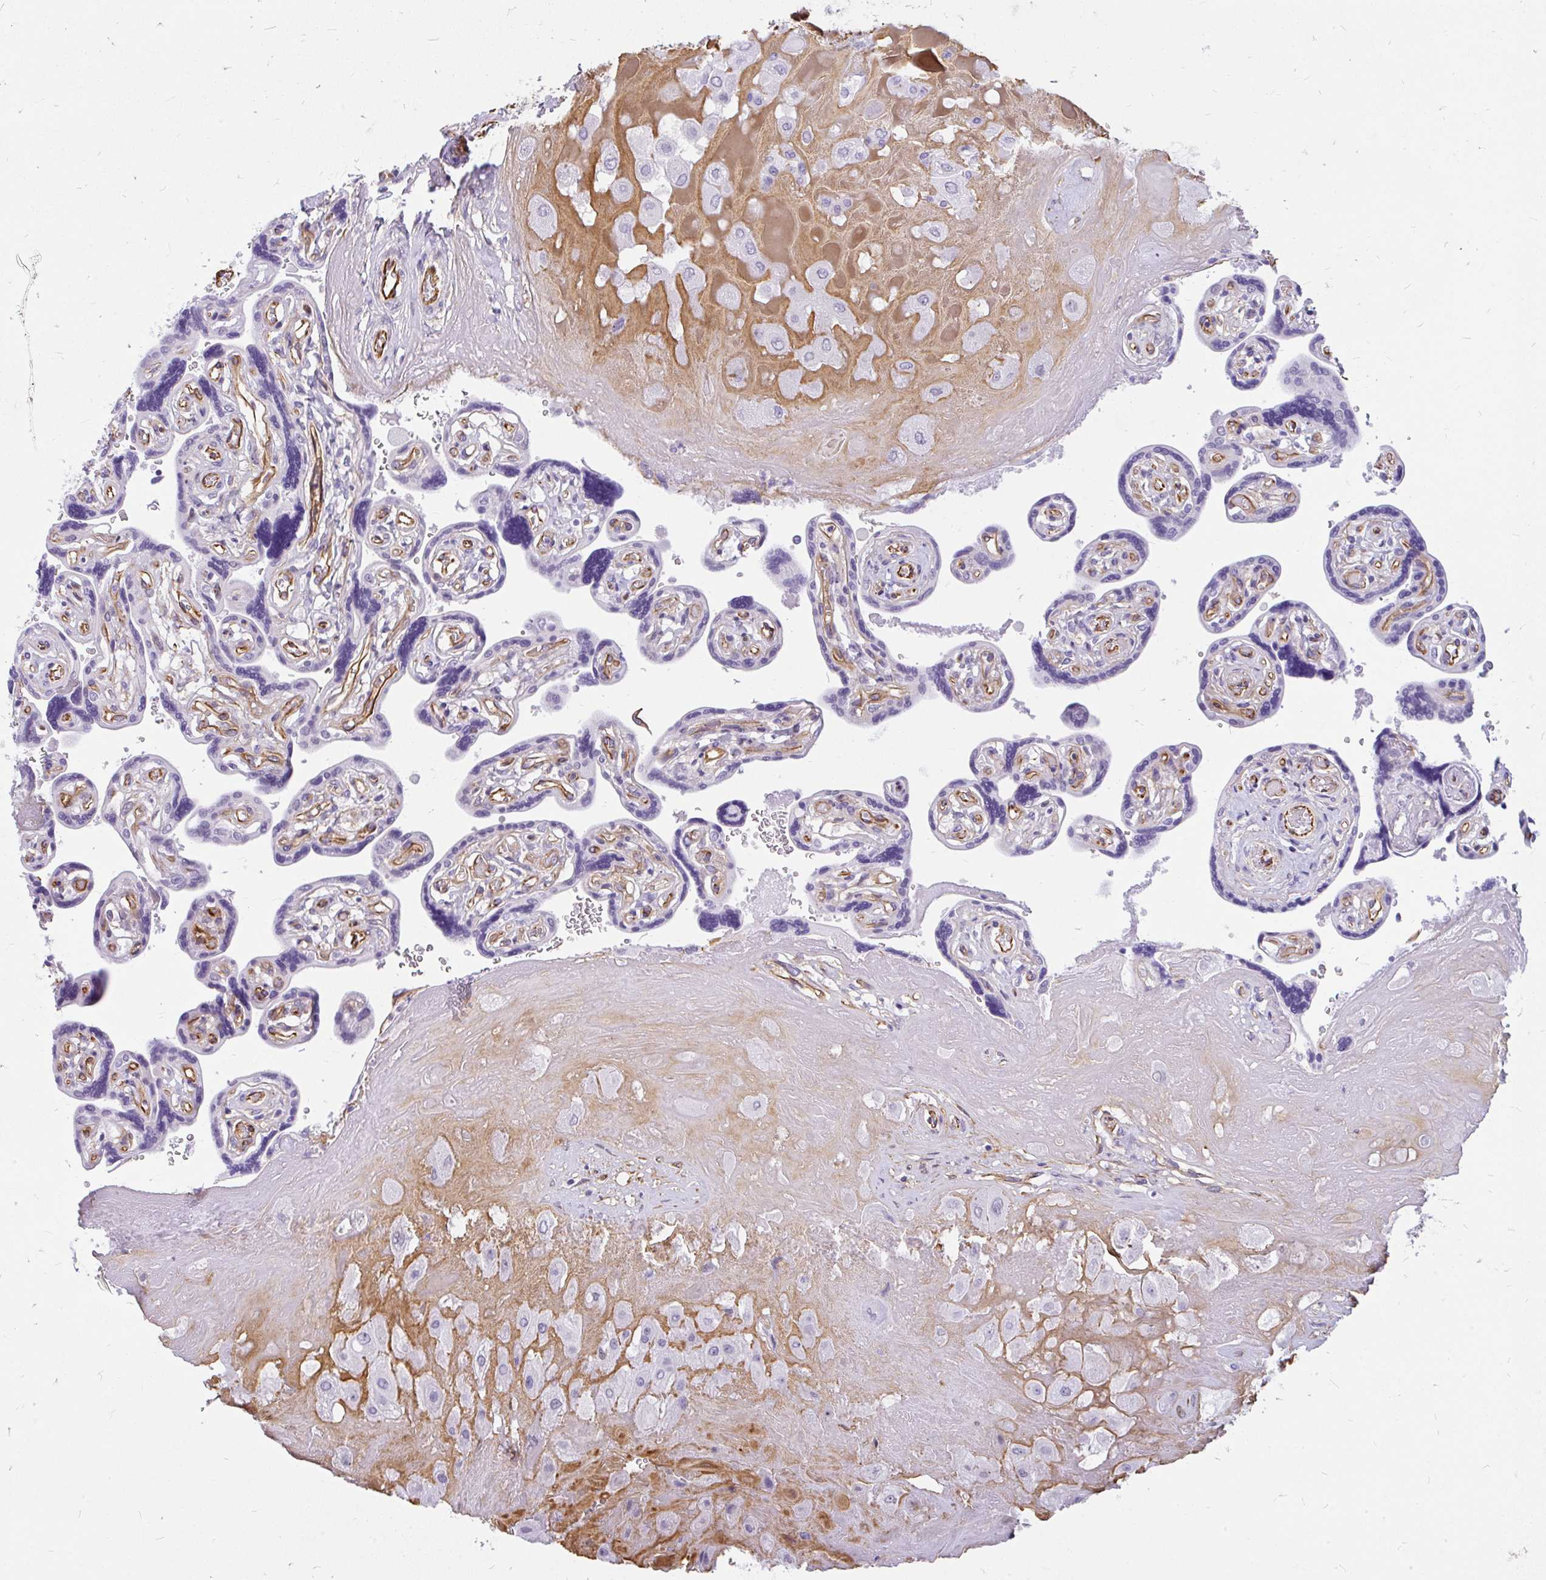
{"staining": {"intensity": "negative", "quantity": "none", "location": "none"}, "tissue": "placenta", "cell_type": "Decidual cells", "image_type": "normal", "snomed": [{"axis": "morphology", "description": "Normal tissue, NOS"}, {"axis": "topography", "description": "Placenta"}], "caption": "High power microscopy image of an immunohistochemistry photomicrograph of unremarkable placenta, revealing no significant expression in decidual cells. (DAB (3,3'-diaminobenzidine) IHC with hematoxylin counter stain).", "gene": "FAM83C", "patient": {"sex": "female", "age": 32}}